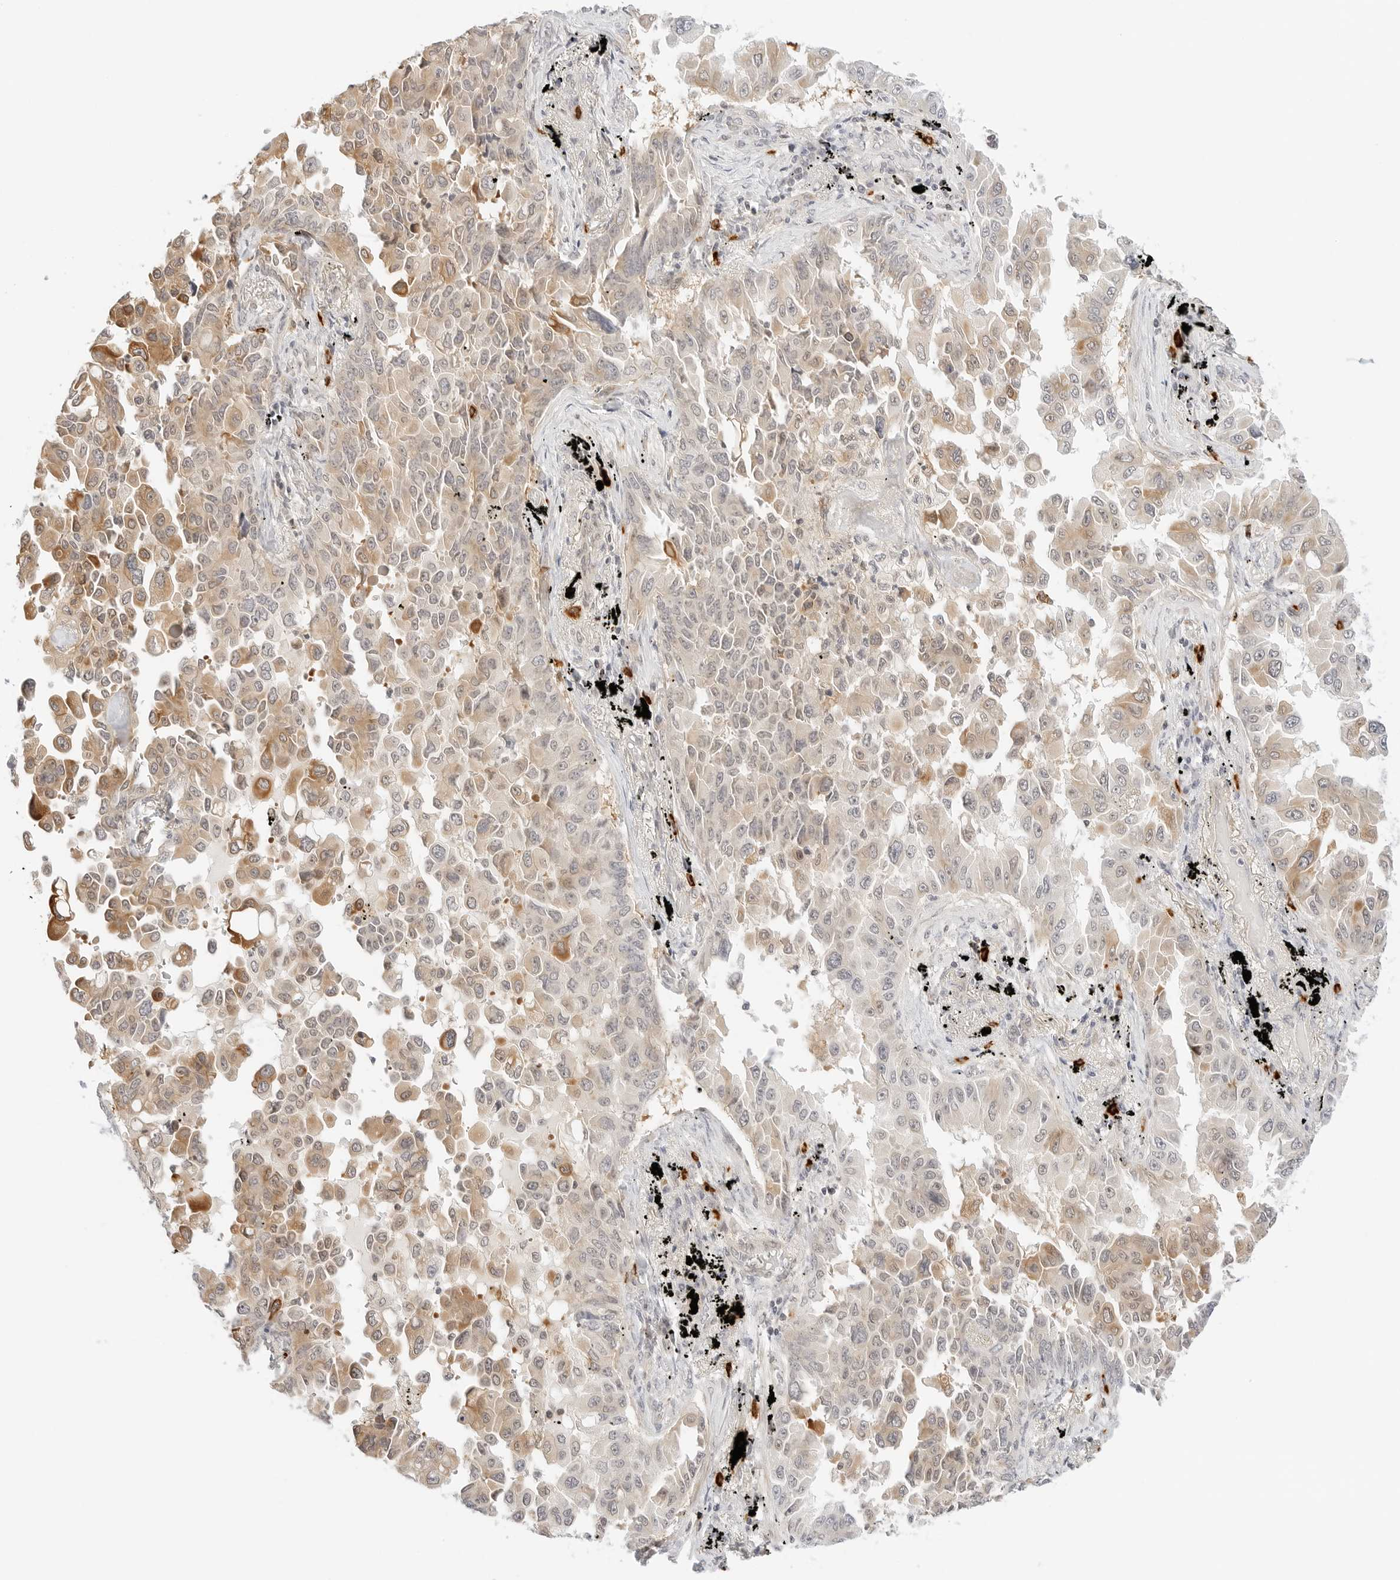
{"staining": {"intensity": "moderate", "quantity": "25%-75%", "location": "cytoplasmic/membranous"}, "tissue": "lung cancer", "cell_type": "Tumor cells", "image_type": "cancer", "snomed": [{"axis": "morphology", "description": "Adenocarcinoma, NOS"}, {"axis": "topography", "description": "Lung"}], "caption": "High-magnification brightfield microscopy of lung adenocarcinoma stained with DAB (brown) and counterstained with hematoxylin (blue). tumor cells exhibit moderate cytoplasmic/membranous staining is appreciated in approximately25%-75% of cells.", "gene": "TEKT2", "patient": {"sex": "female", "age": 67}}